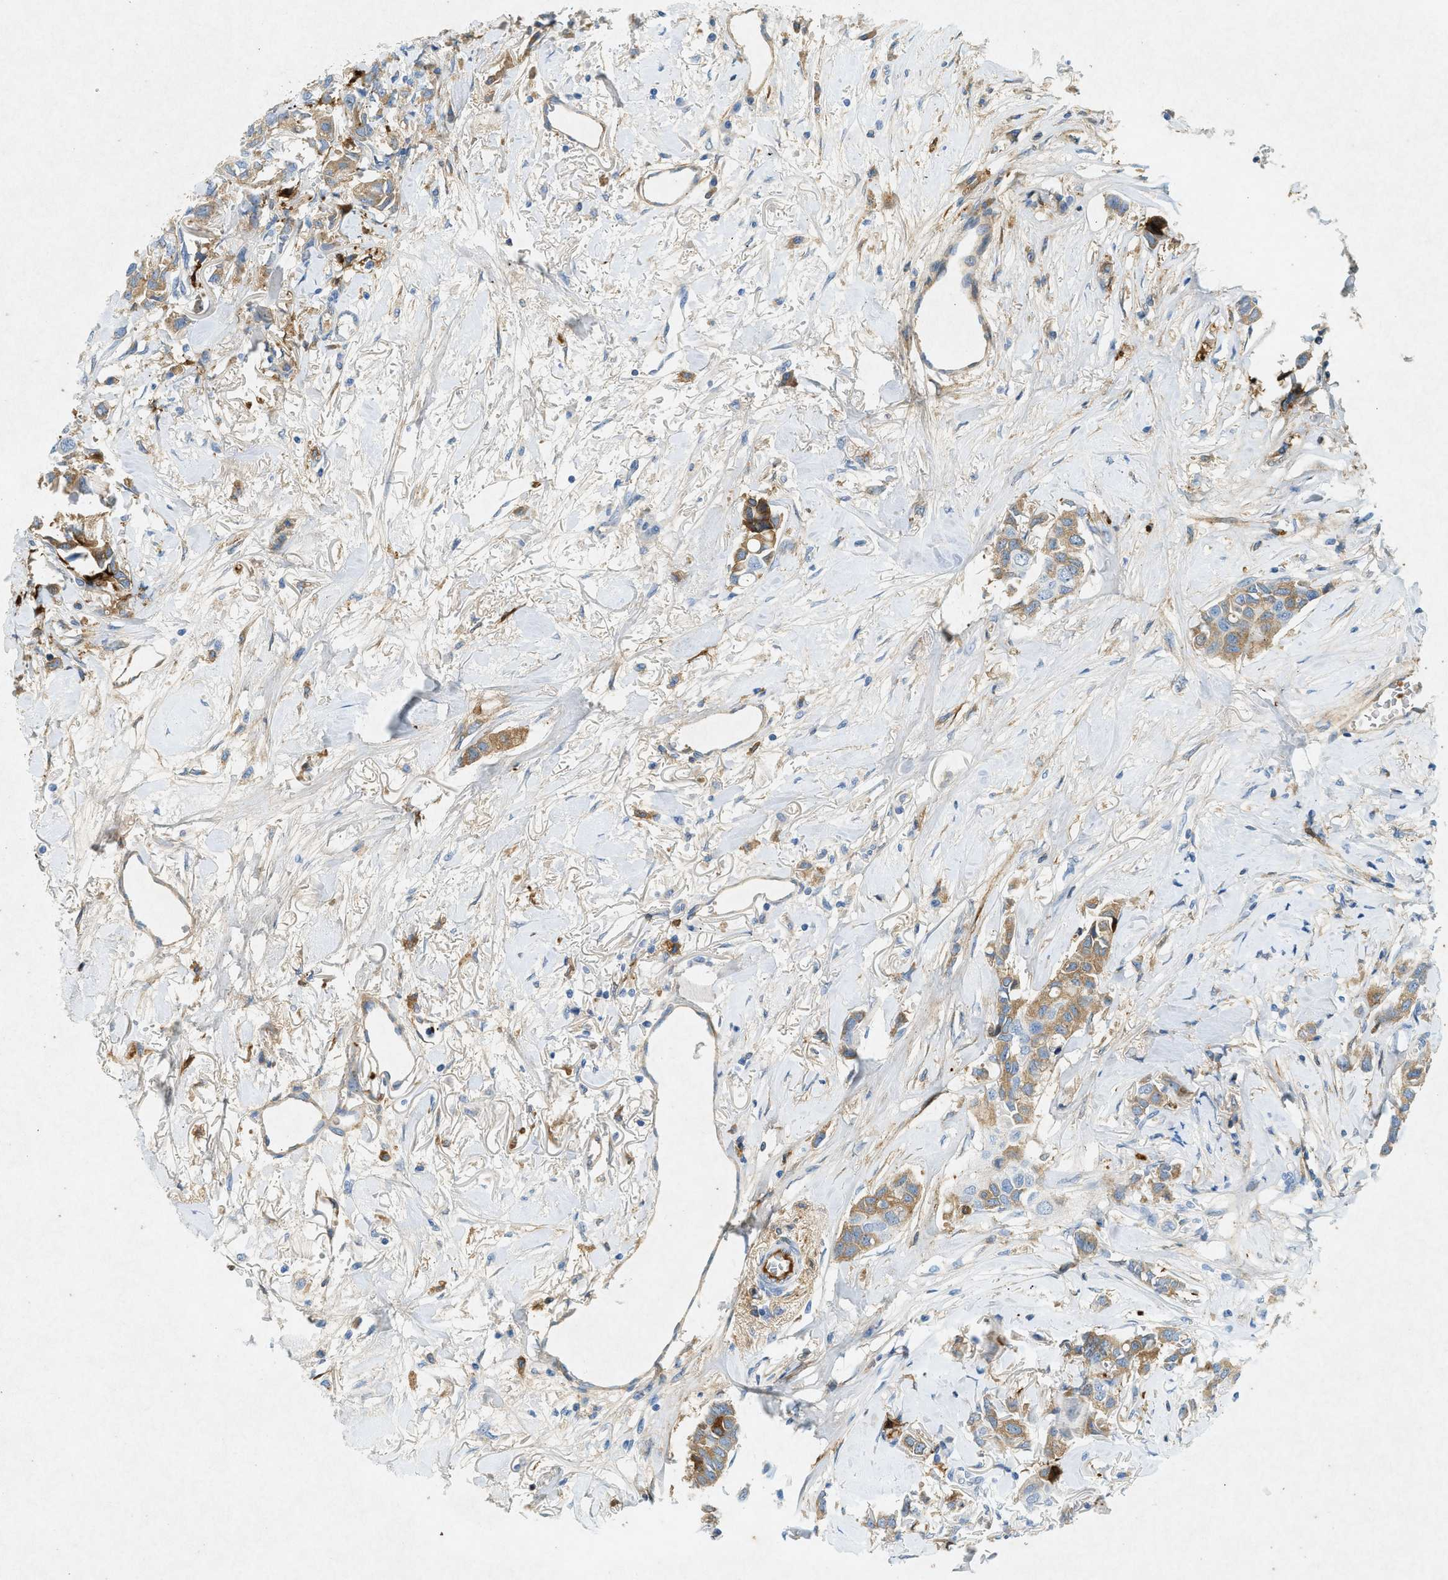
{"staining": {"intensity": "moderate", "quantity": "25%-75%", "location": "cytoplasmic/membranous"}, "tissue": "breast cancer", "cell_type": "Tumor cells", "image_type": "cancer", "snomed": [{"axis": "morphology", "description": "Duct carcinoma"}, {"axis": "topography", "description": "Breast"}], "caption": "The histopathology image displays a brown stain indicating the presence of a protein in the cytoplasmic/membranous of tumor cells in breast cancer (intraductal carcinoma).", "gene": "F2", "patient": {"sex": "female", "age": 80}}